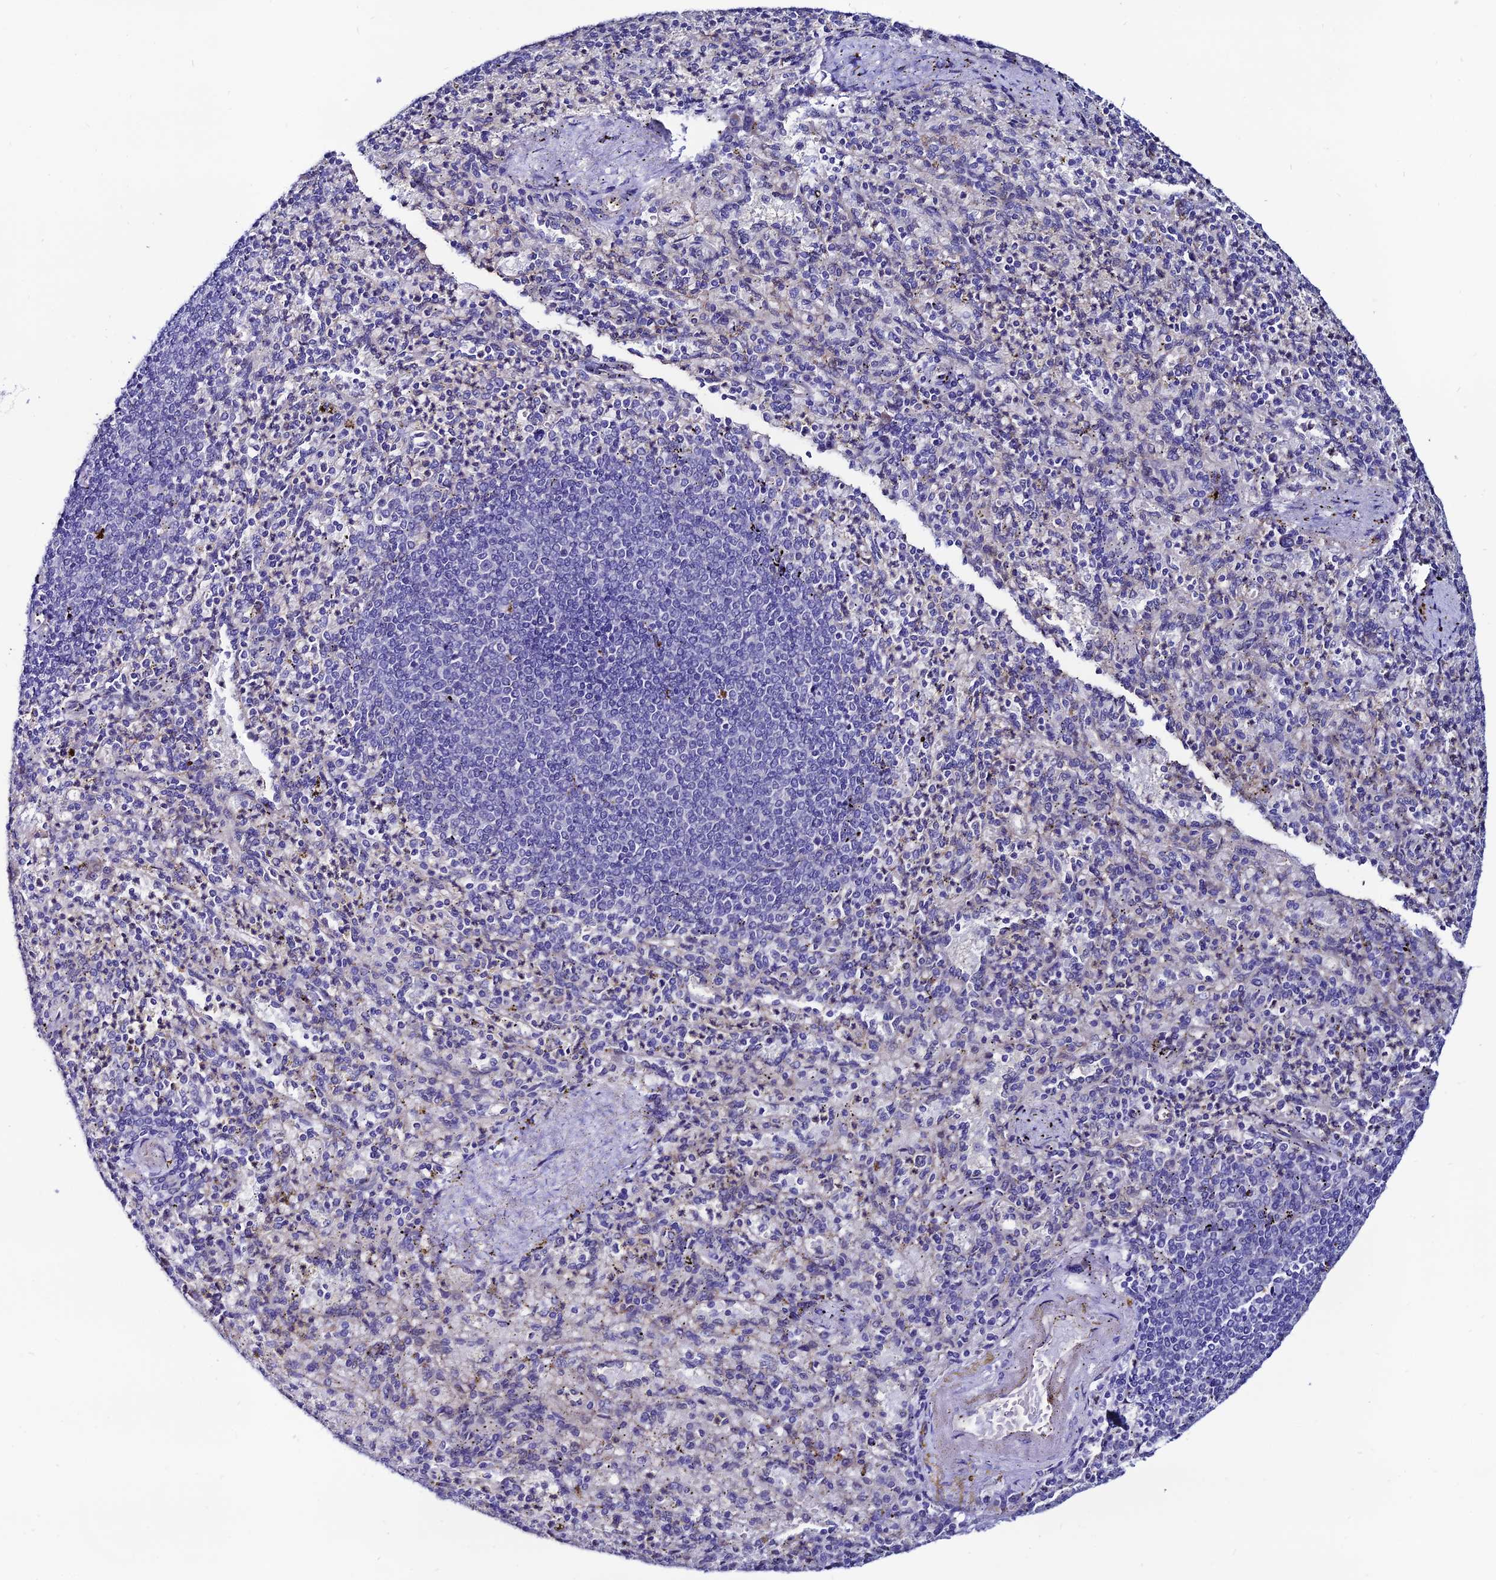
{"staining": {"intensity": "negative", "quantity": "none", "location": "none"}, "tissue": "spleen", "cell_type": "Cells in red pulp", "image_type": "normal", "snomed": [{"axis": "morphology", "description": "Normal tissue, NOS"}, {"axis": "topography", "description": "Spleen"}], "caption": "A photomicrograph of spleen stained for a protein reveals no brown staining in cells in red pulp.", "gene": "FZD8", "patient": {"sex": "female", "age": 74}}